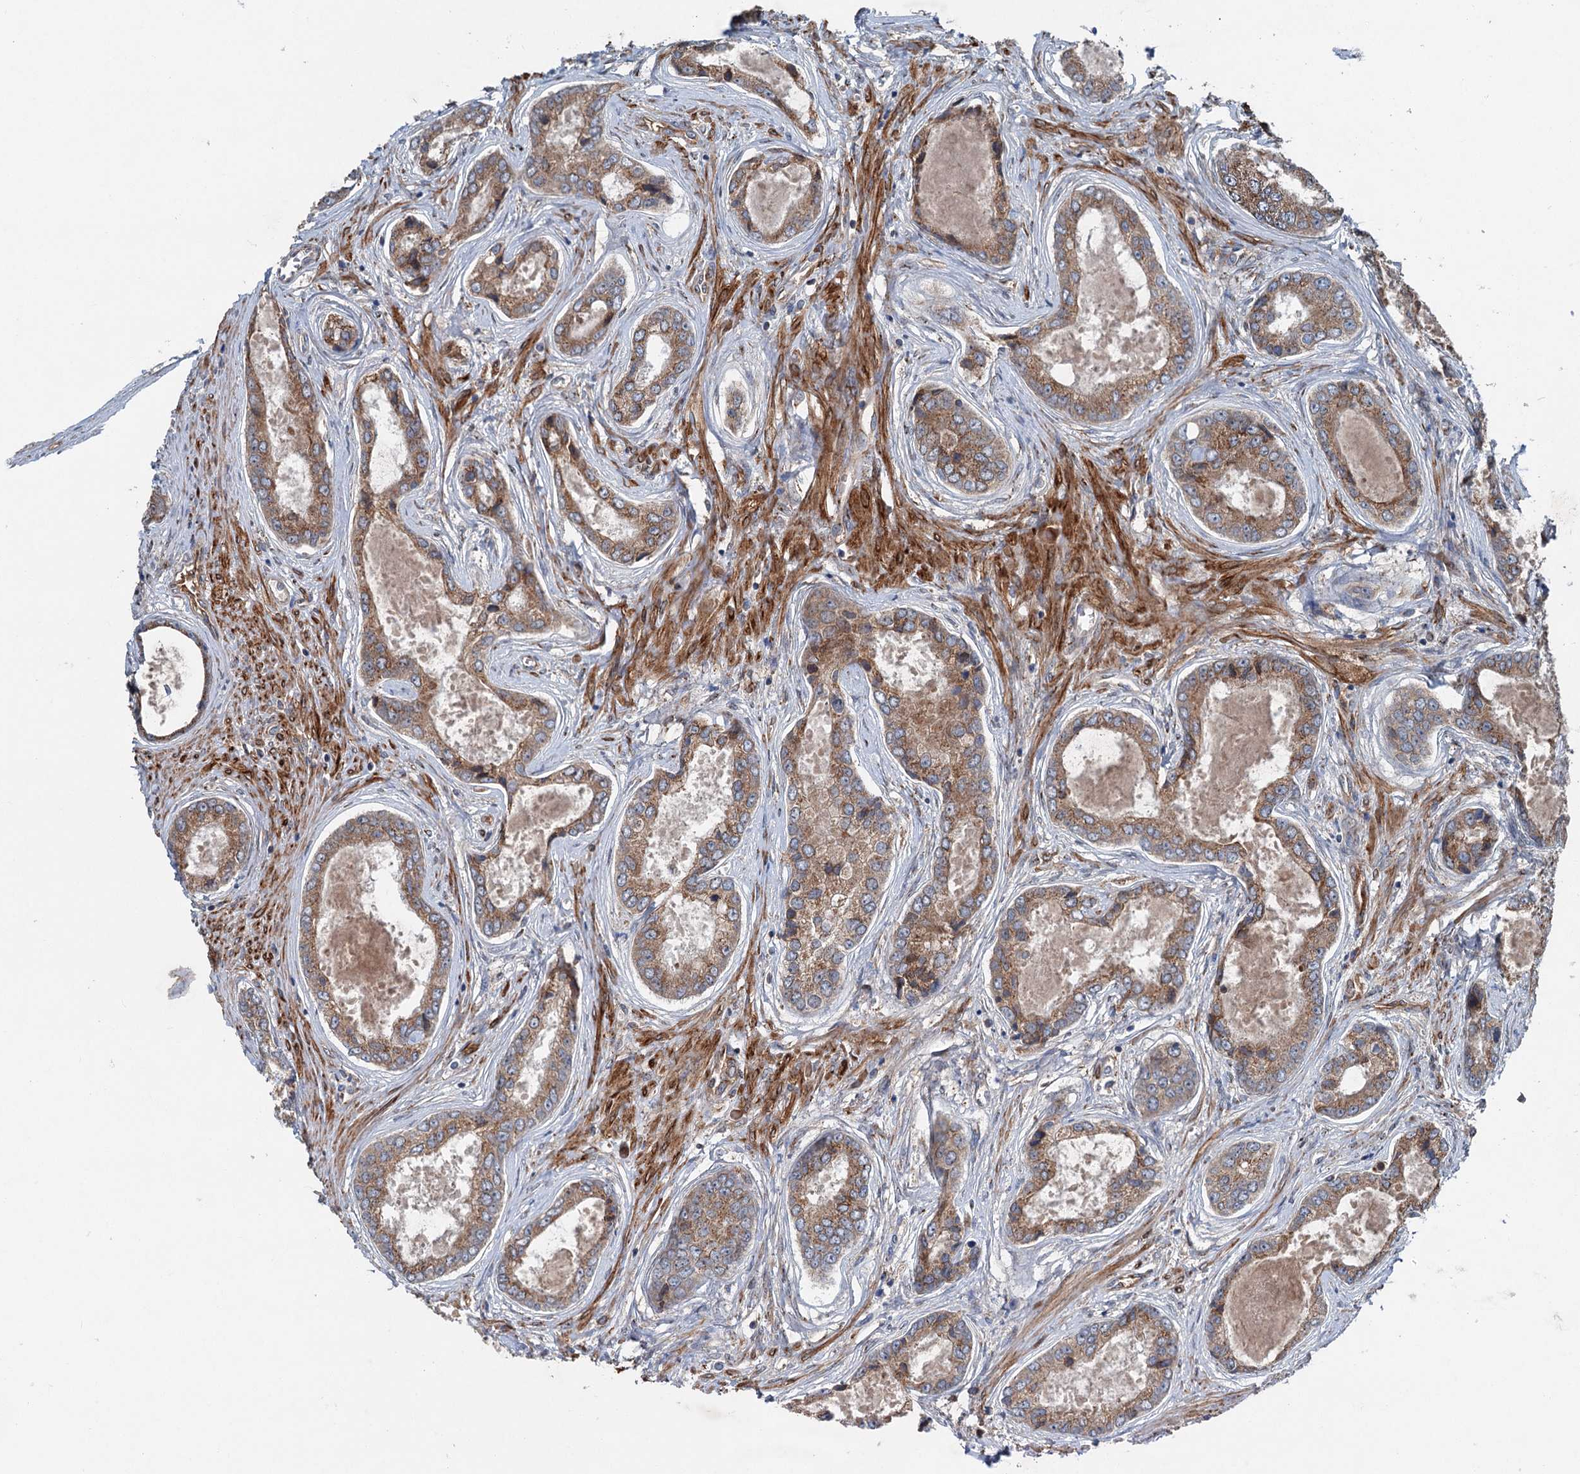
{"staining": {"intensity": "moderate", "quantity": ">75%", "location": "cytoplasmic/membranous"}, "tissue": "prostate cancer", "cell_type": "Tumor cells", "image_type": "cancer", "snomed": [{"axis": "morphology", "description": "Adenocarcinoma, Low grade"}, {"axis": "topography", "description": "Prostate"}], "caption": "High-magnification brightfield microscopy of prostate adenocarcinoma (low-grade) stained with DAB (3,3'-diaminobenzidine) (brown) and counterstained with hematoxylin (blue). tumor cells exhibit moderate cytoplasmic/membranous expression is present in approximately>75% of cells.", "gene": "CALCOCO1", "patient": {"sex": "male", "age": 68}}